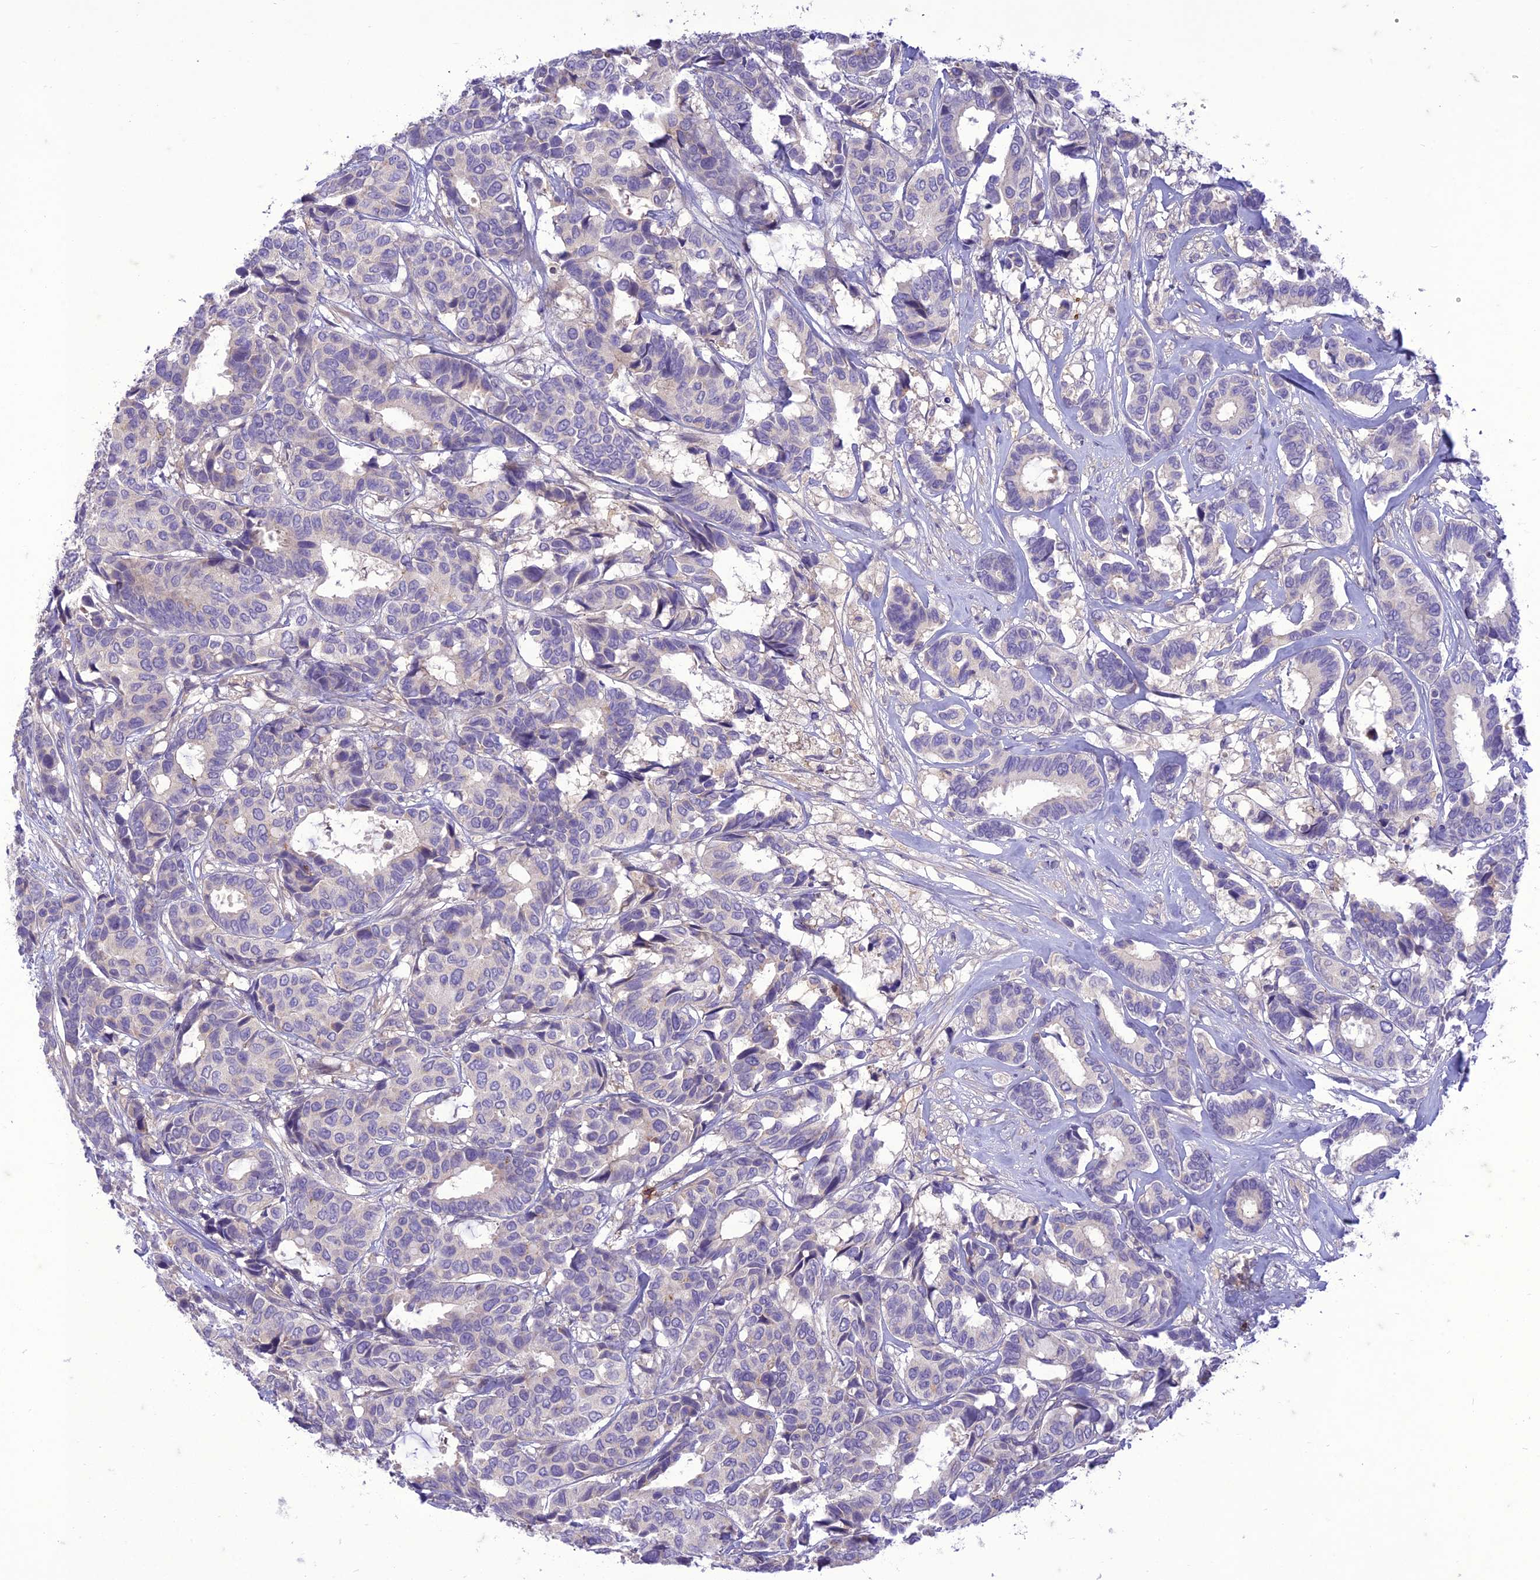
{"staining": {"intensity": "negative", "quantity": "none", "location": "none"}, "tissue": "breast cancer", "cell_type": "Tumor cells", "image_type": "cancer", "snomed": [{"axis": "morphology", "description": "Duct carcinoma"}, {"axis": "topography", "description": "Breast"}], "caption": "A high-resolution micrograph shows immunohistochemistry staining of invasive ductal carcinoma (breast), which demonstrates no significant staining in tumor cells. Nuclei are stained in blue.", "gene": "ITGAE", "patient": {"sex": "female", "age": 87}}